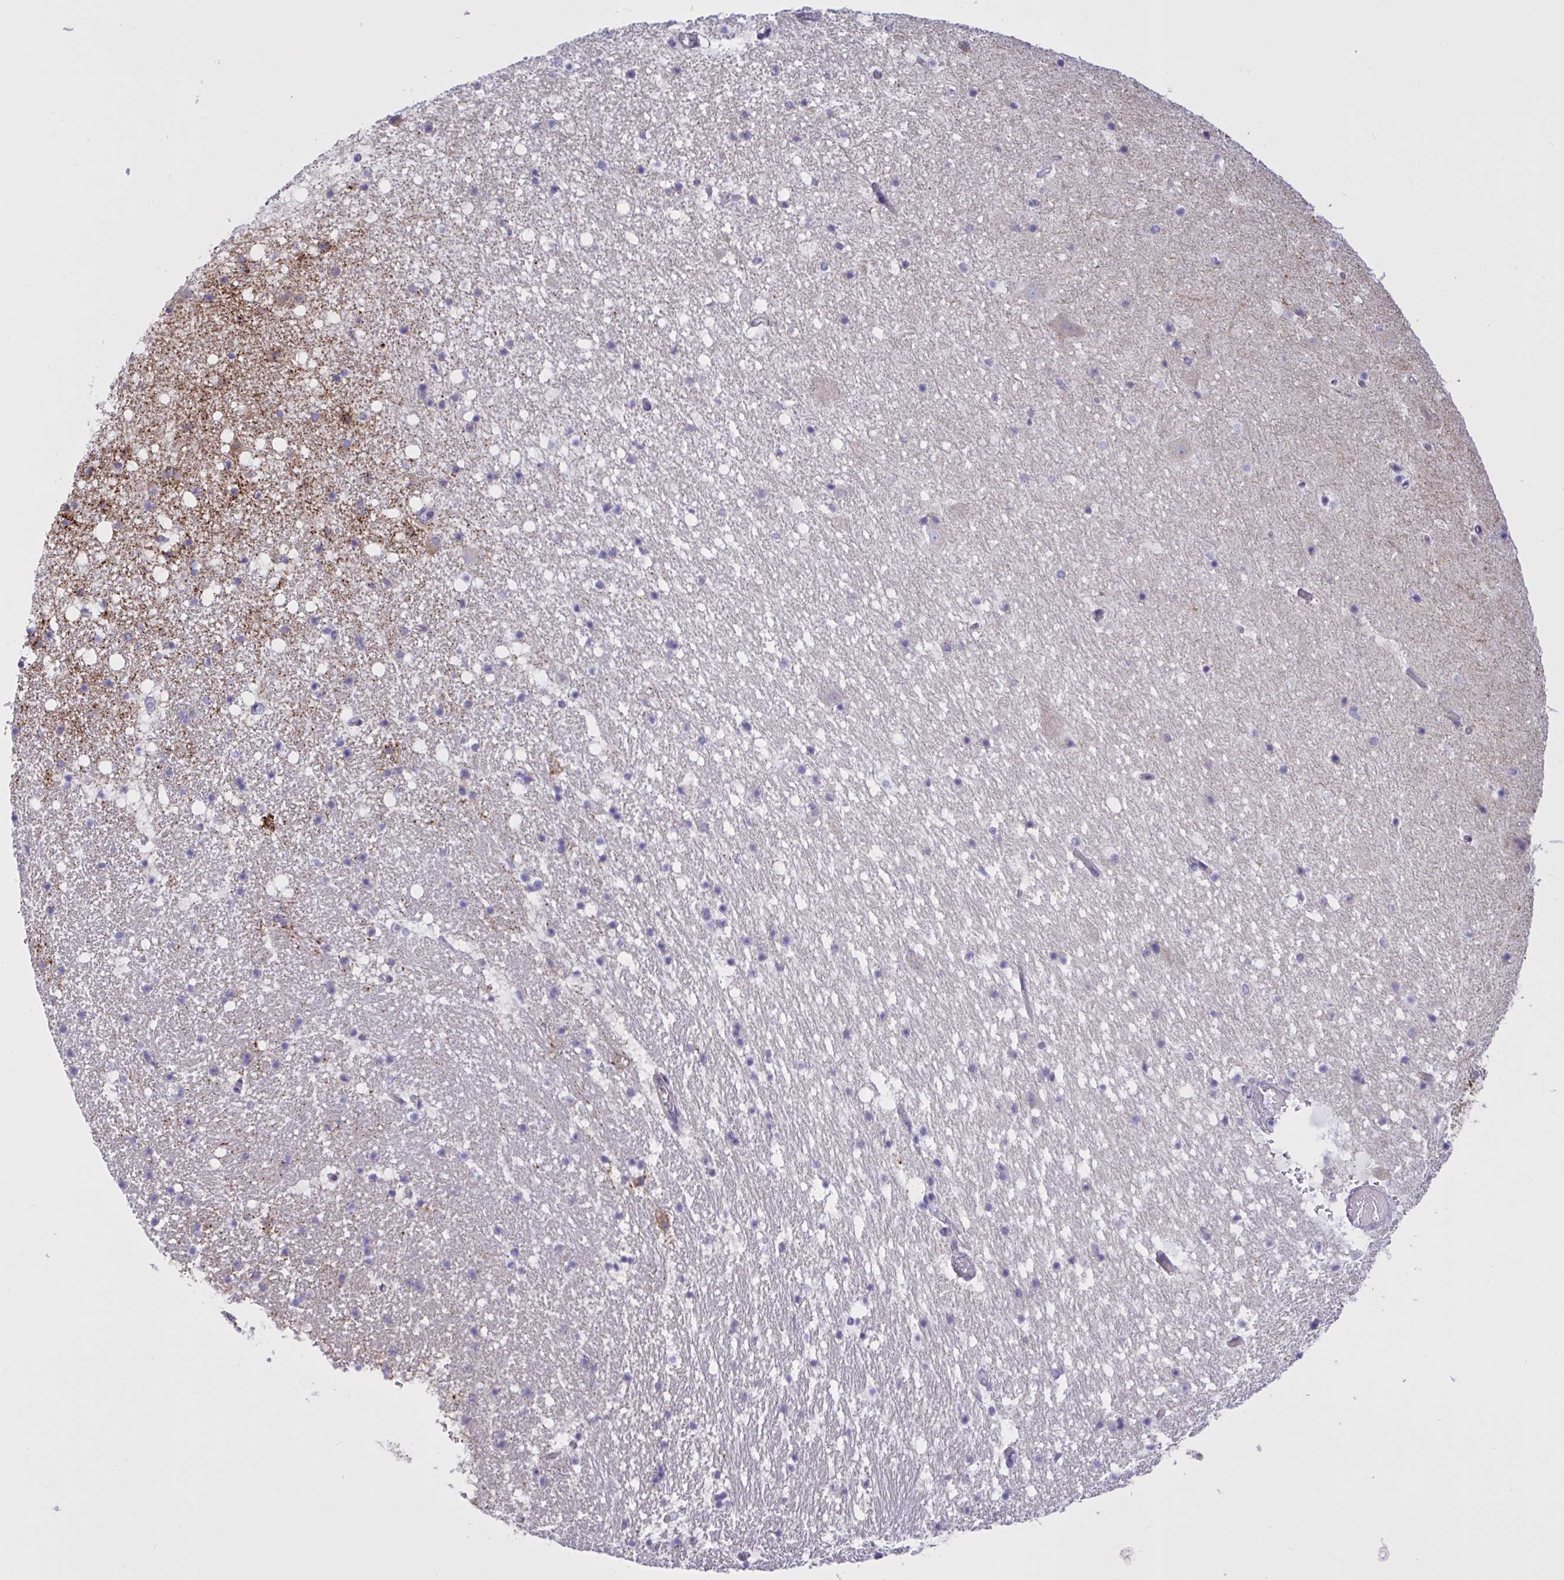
{"staining": {"intensity": "weak", "quantity": "<25%", "location": "cytoplasmic/membranous"}, "tissue": "hippocampus", "cell_type": "Glial cells", "image_type": "normal", "snomed": [{"axis": "morphology", "description": "Normal tissue, NOS"}, {"axis": "topography", "description": "Hippocampus"}], "caption": "This histopathology image is of benign hippocampus stained with immunohistochemistry to label a protein in brown with the nuclei are counter-stained blue. There is no expression in glial cells.", "gene": "SLC66A1", "patient": {"sex": "female", "age": 42}}